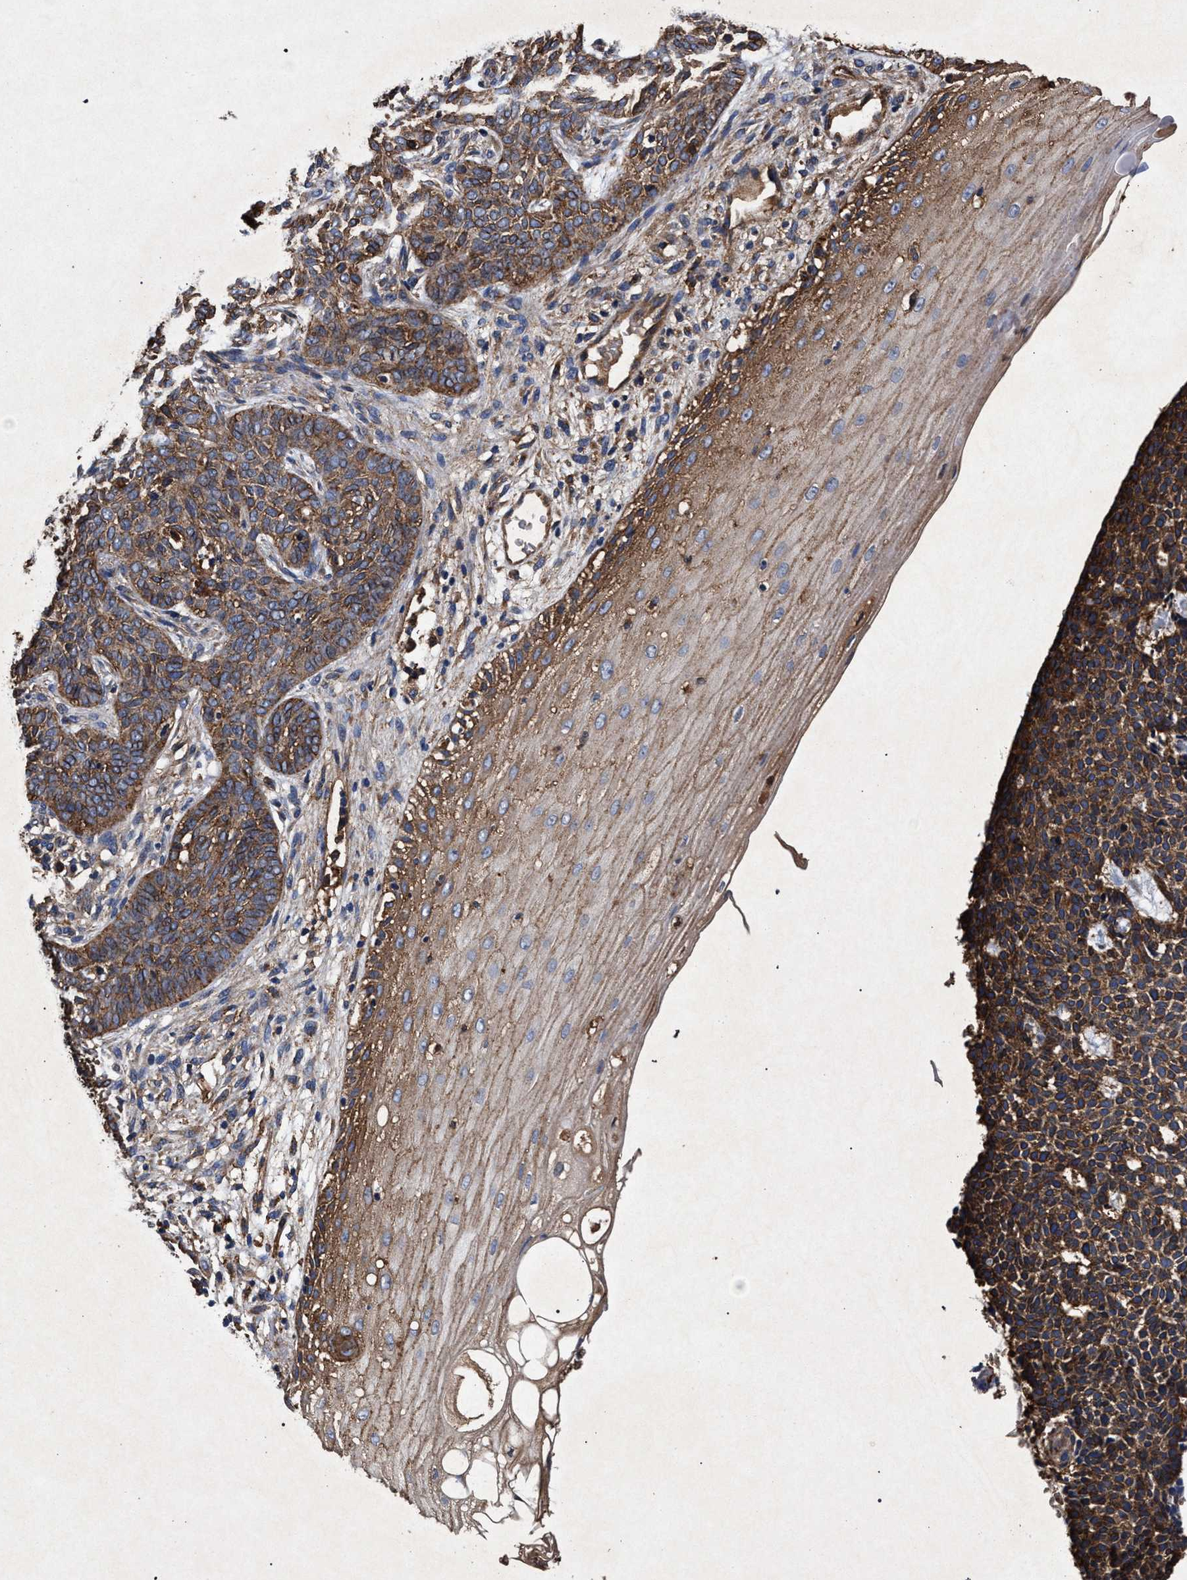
{"staining": {"intensity": "moderate", "quantity": ">75%", "location": "cytoplasmic/membranous"}, "tissue": "skin cancer", "cell_type": "Tumor cells", "image_type": "cancer", "snomed": [{"axis": "morphology", "description": "Basal cell carcinoma"}, {"axis": "topography", "description": "Skin"}], "caption": "Human basal cell carcinoma (skin) stained with a brown dye exhibits moderate cytoplasmic/membranous positive positivity in approximately >75% of tumor cells.", "gene": "MARCKS", "patient": {"sex": "male", "age": 87}}